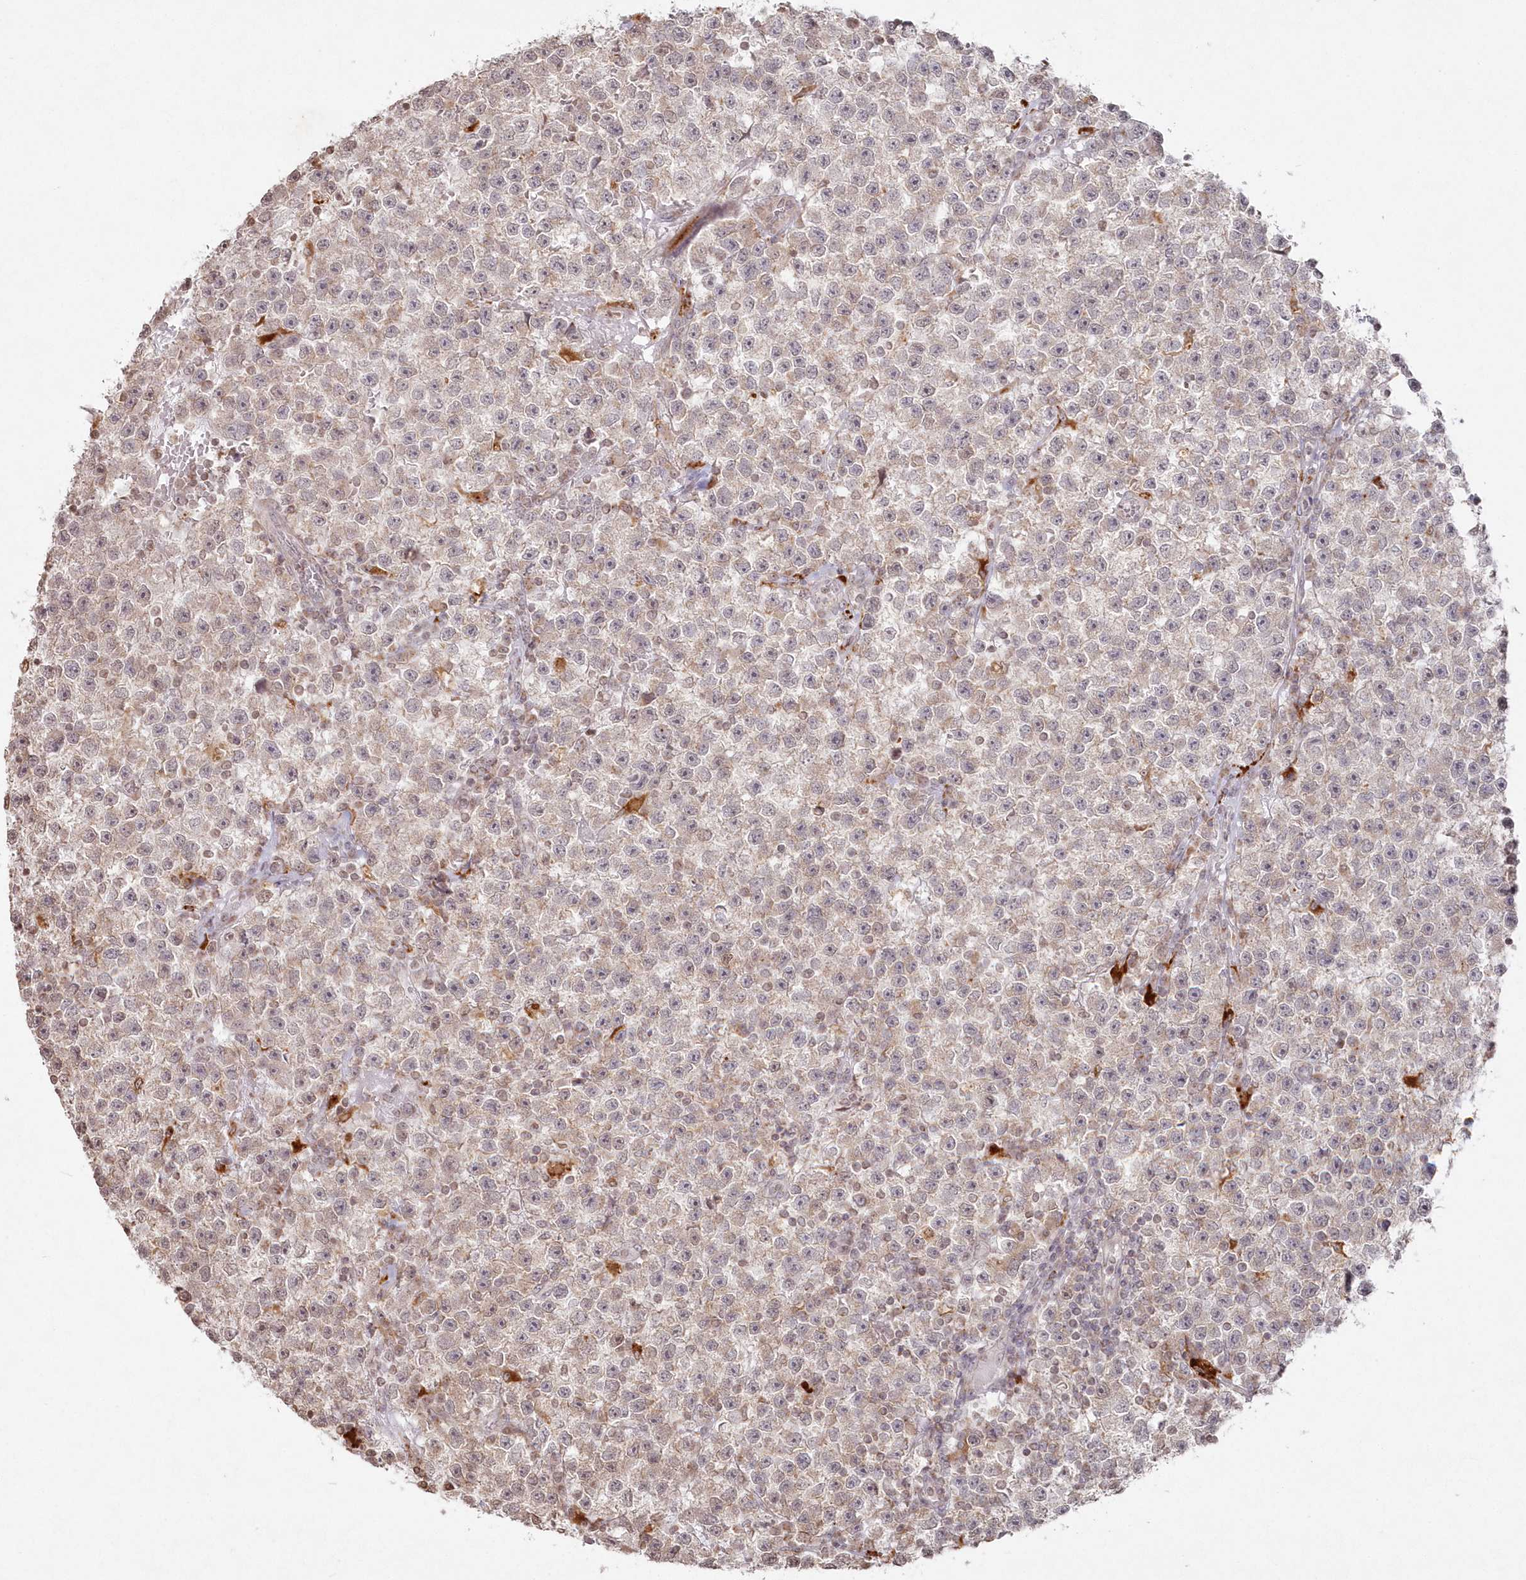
{"staining": {"intensity": "weak", "quantity": "25%-75%", "location": "cytoplasmic/membranous"}, "tissue": "testis cancer", "cell_type": "Tumor cells", "image_type": "cancer", "snomed": [{"axis": "morphology", "description": "Seminoma, NOS"}, {"axis": "topography", "description": "Testis"}], "caption": "There is low levels of weak cytoplasmic/membranous positivity in tumor cells of seminoma (testis), as demonstrated by immunohistochemical staining (brown color).", "gene": "ARSB", "patient": {"sex": "male", "age": 22}}